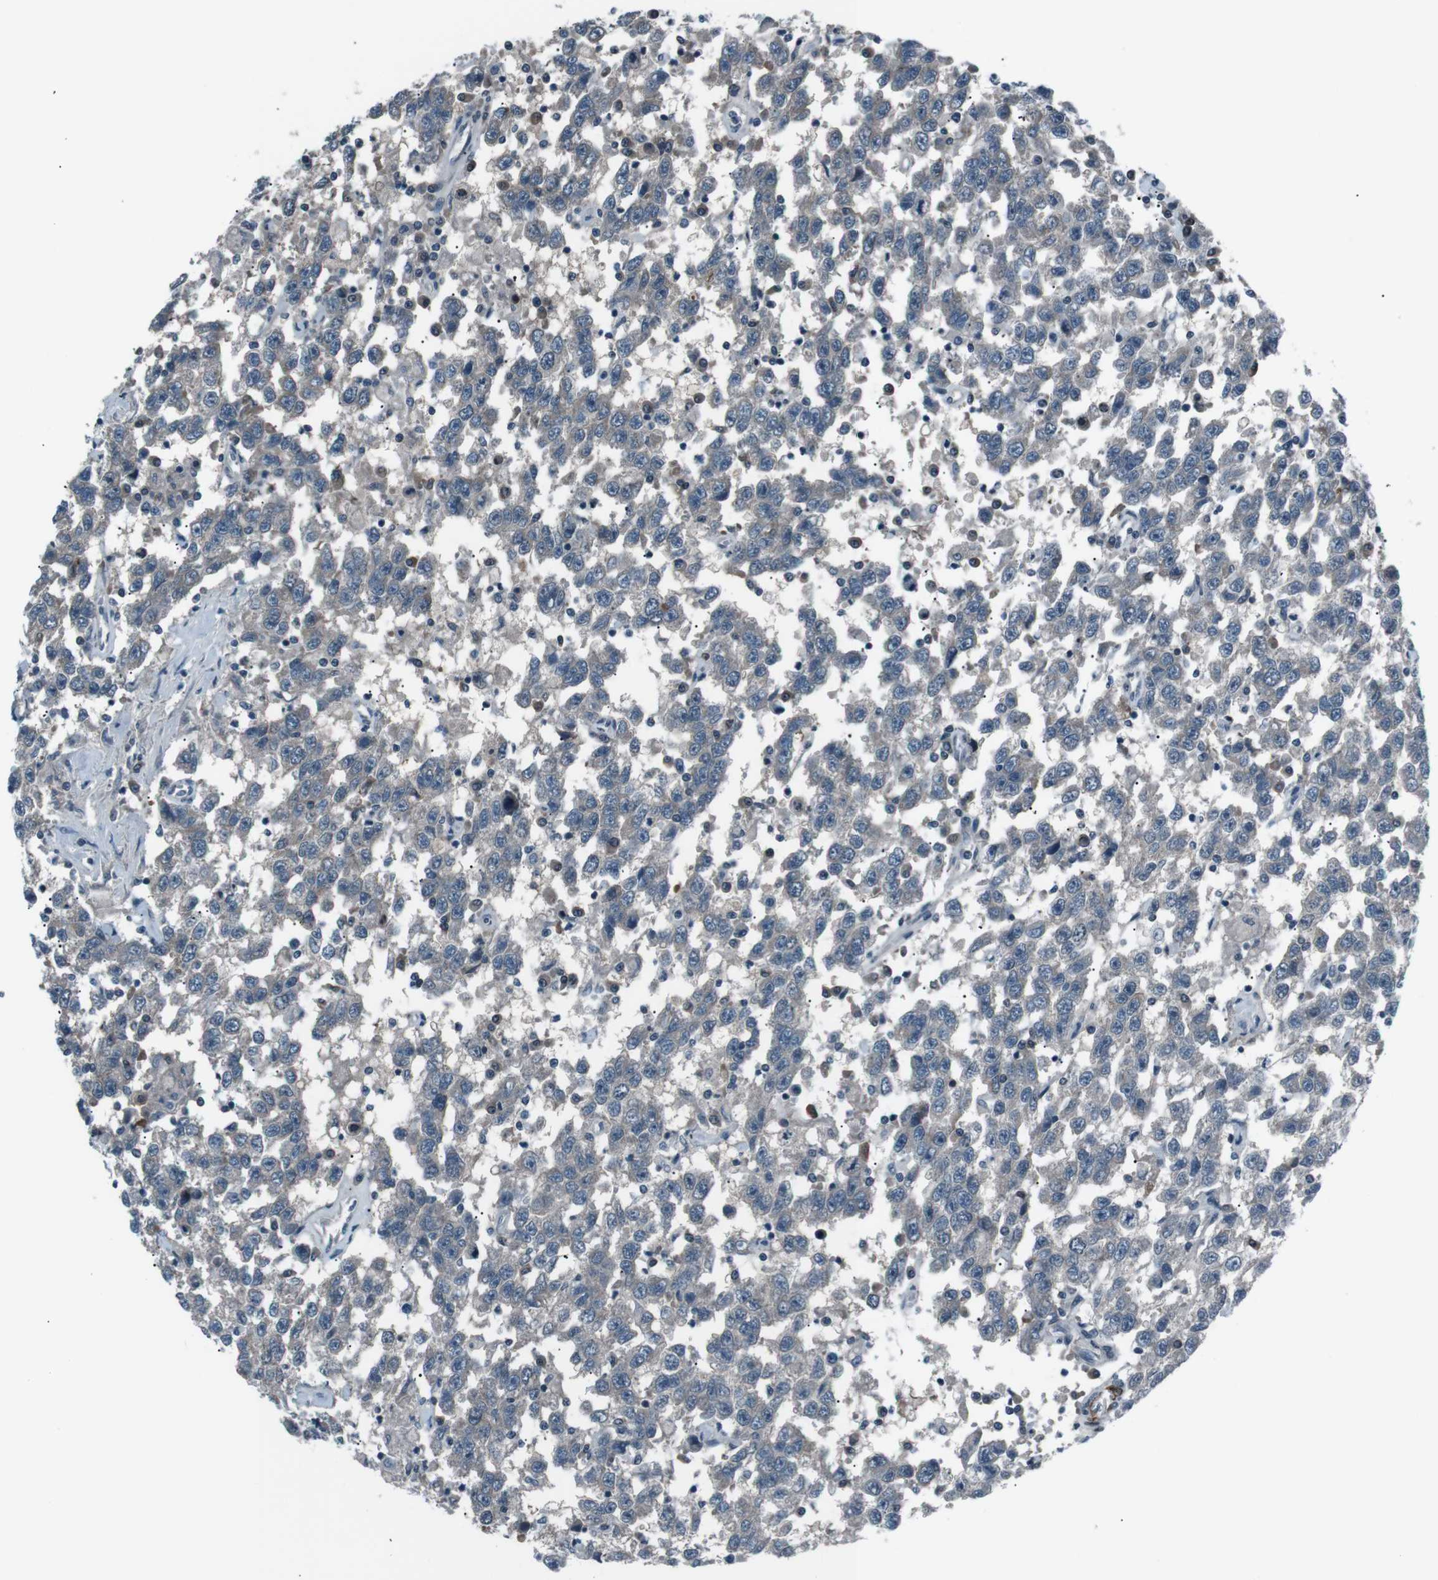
{"staining": {"intensity": "negative", "quantity": "none", "location": "none"}, "tissue": "testis cancer", "cell_type": "Tumor cells", "image_type": "cancer", "snomed": [{"axis": "morphology", "description": "Seminoma, NOS"}, {"axis": "topography", "description": "Testis"}], "caption": "This is an IHC photomicrograph of human testis seminoma. There is no staining in tumor cells.", "gene": "PDLIM5", "patient": {"sex": "male", "age": 41}}